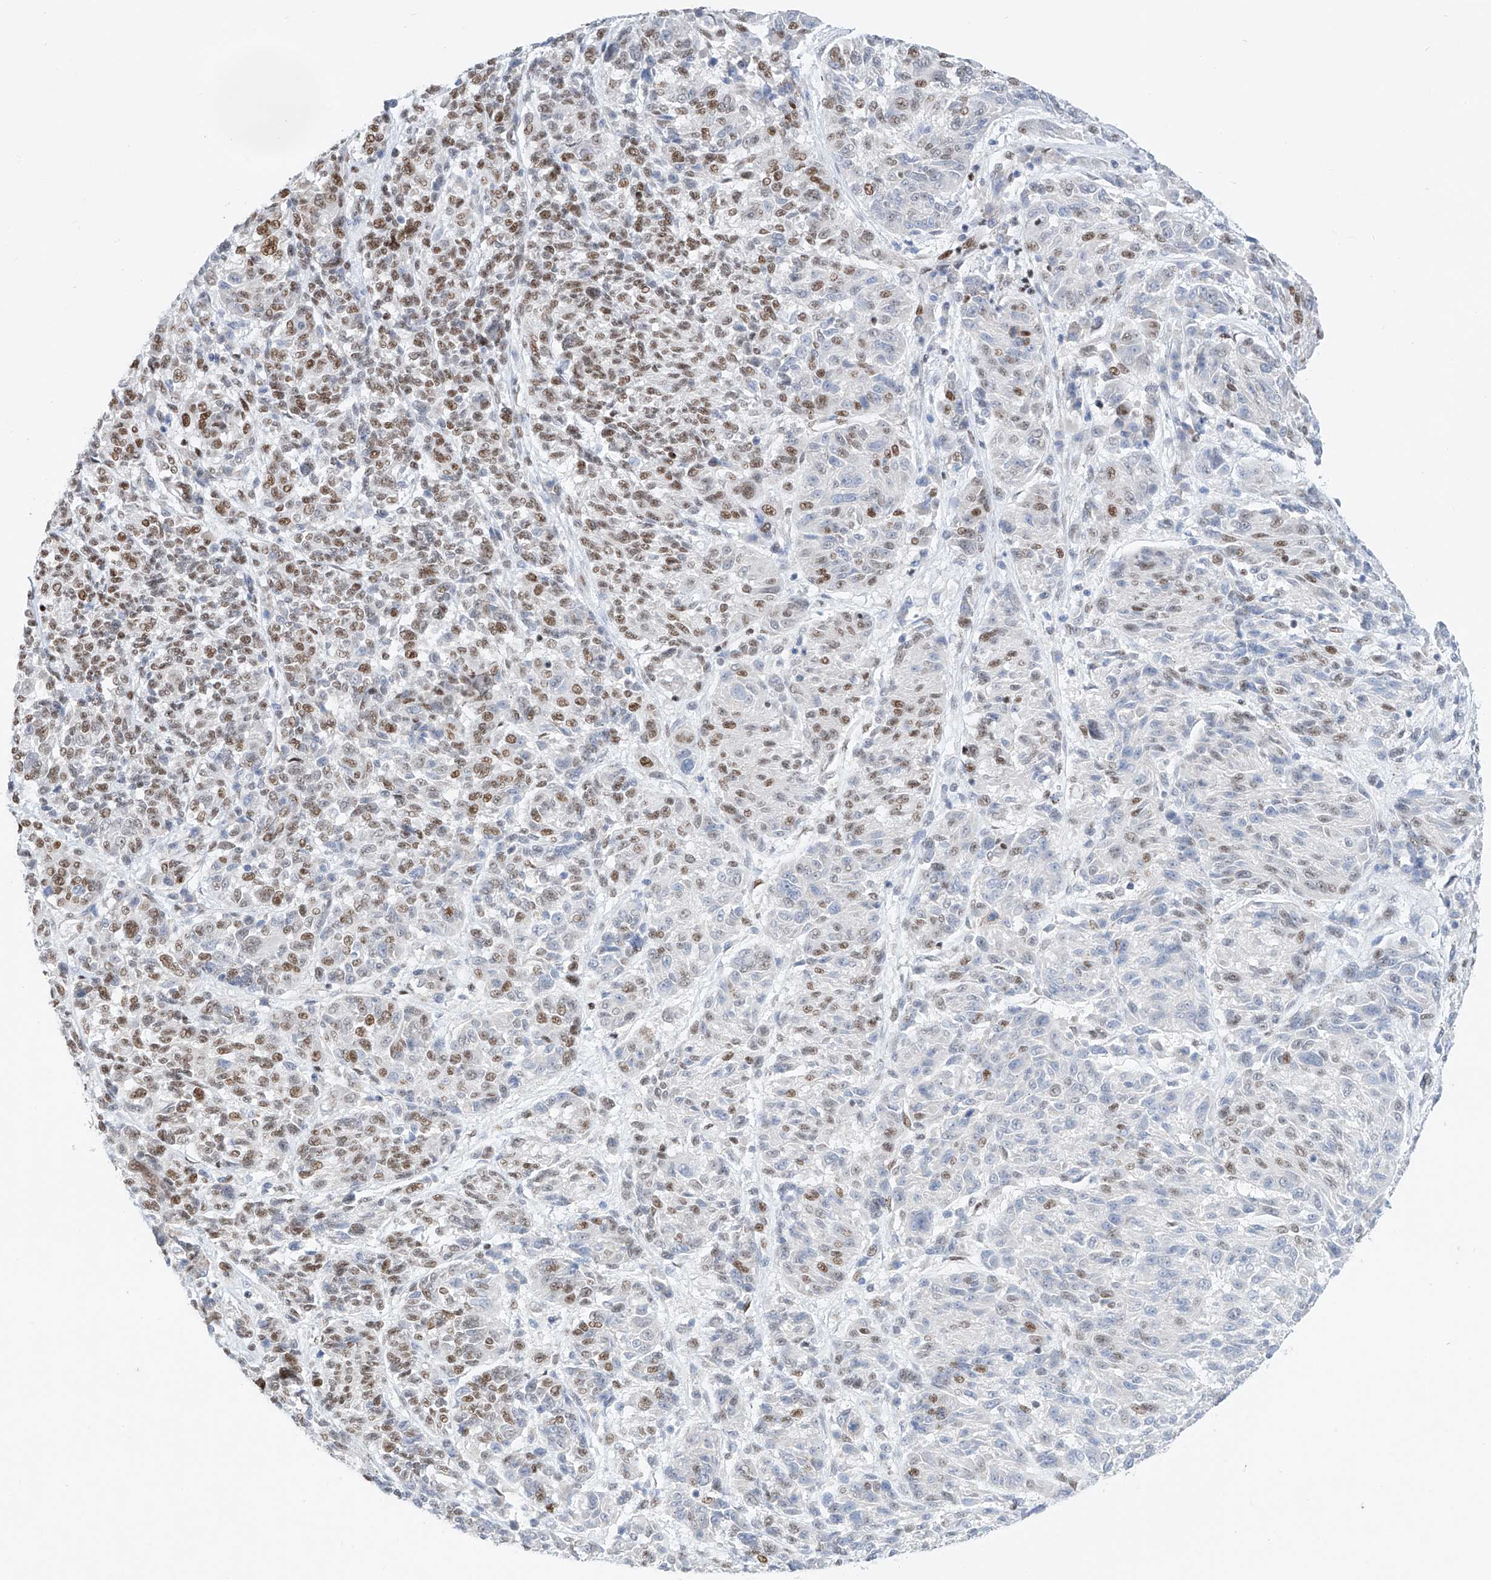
{"staining": {"intensity": "moderate", "quantity": "25%-75%", "location": "nuclear"}, "tissue": "melanoma", "cell_type": "Tumor cells", "image_type": "cancer", "snomed": [{"axis": "morphology", "description": "Malignant melanoma, NOS"}, {"axis": "topography", "description": "Skin"}], "caption": "Immunohistochemical staining of melanoma reveals medium levels of moderate nuclear expression in approximately 25%-75% of tumor cells.", "gene": "TAF4", "patient": {"sex": "male", "age": 53}}